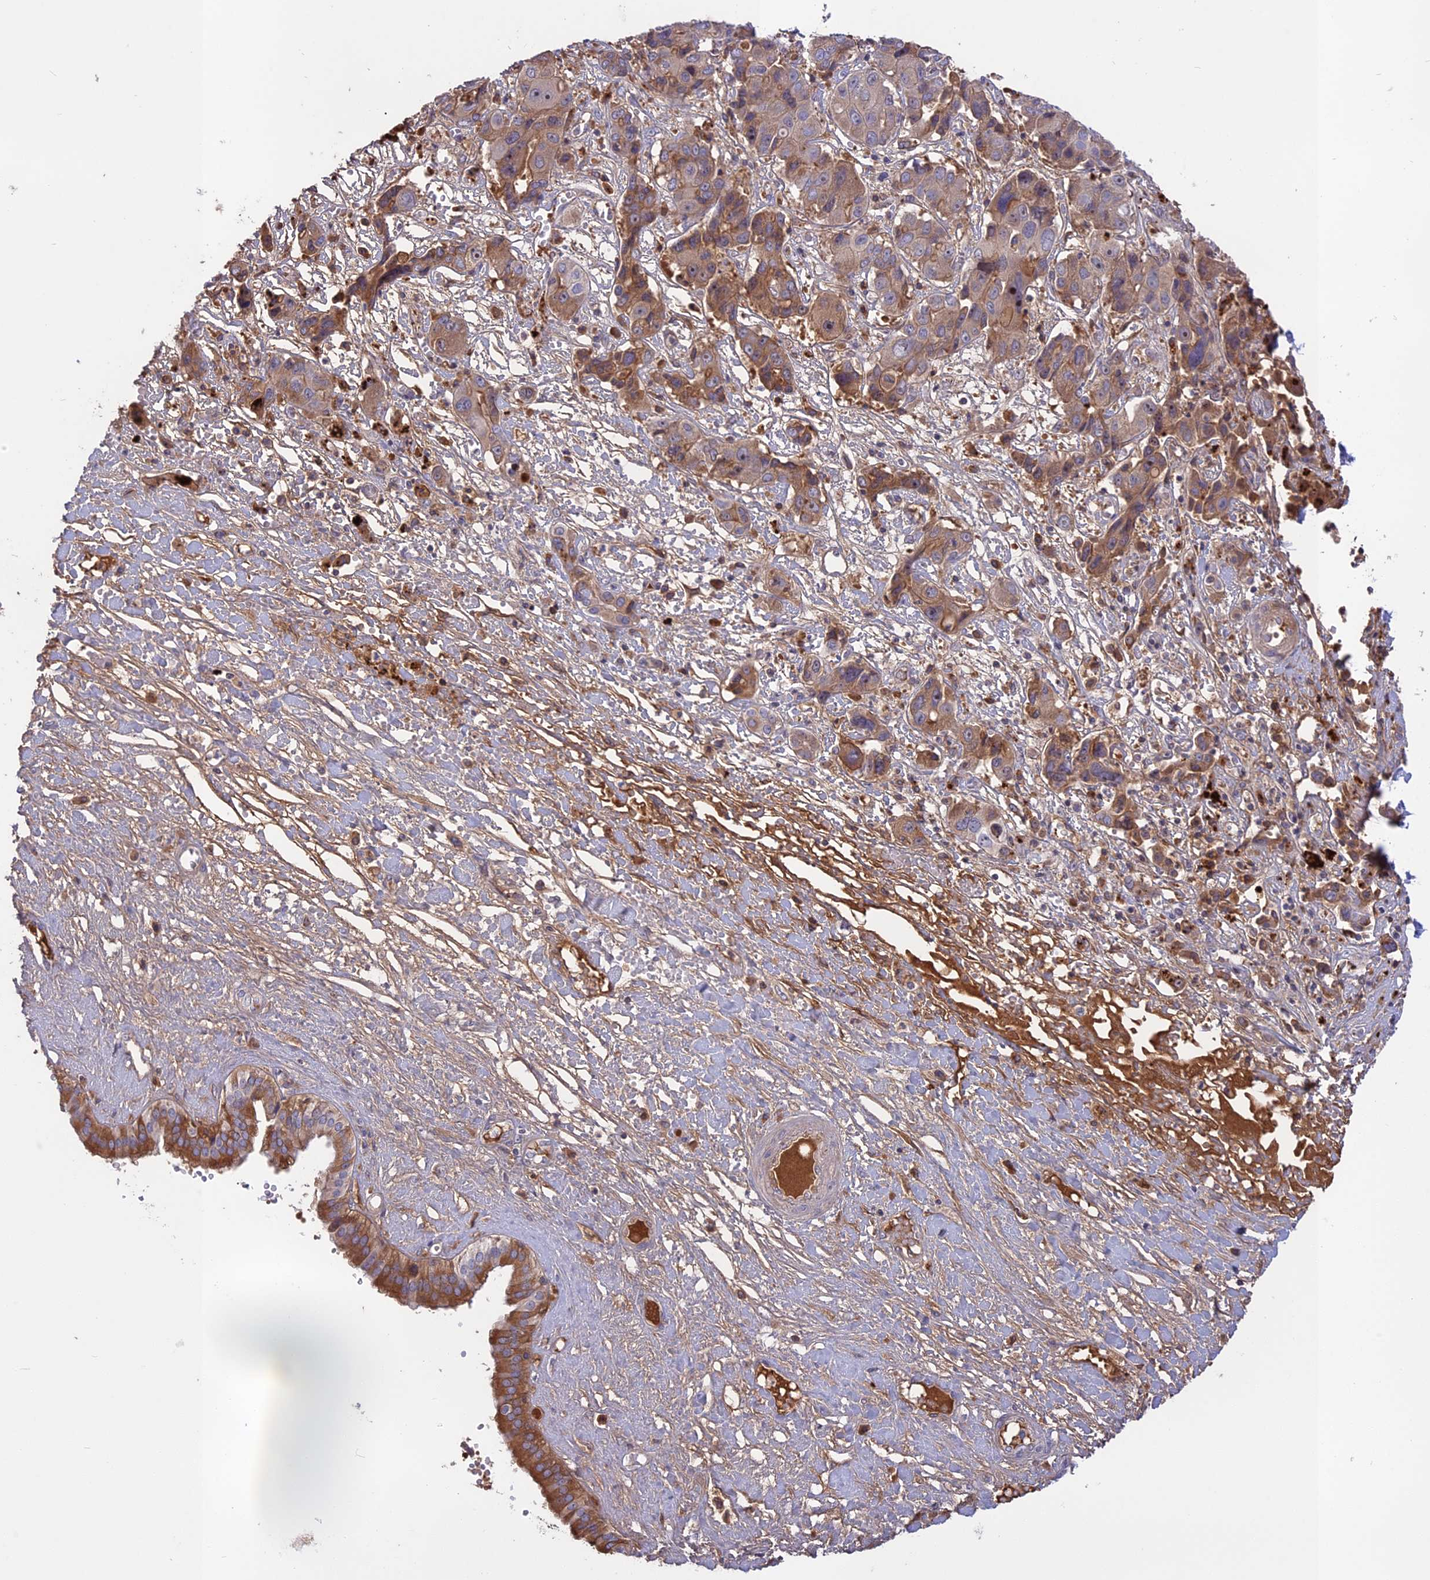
{"staining": {"intensity": "moderate", "quantity": "25%-75%", "location": "cytoplasmic/membranous"}, "tissue": "liver cancer", "cell_type": "Tumor cells", "image_type": "cancer", "snomed": [{"axis": "morphology", "description": "Cholangiocarcinoma"}, {"axis": "topography", "description": "Liver"}], "caption": "A photomicrograph of human liver cholangiocarcinoma stained for a protein exhibits moderate cytoplasmic/membranous brown staining in tumor cells. (Stains: DAB in brown, nuclei in blue, Microscopy: brightfield microscopy at high magnification).", "gene": "ADO", "patient": {"sex": "male", "age": 67}}